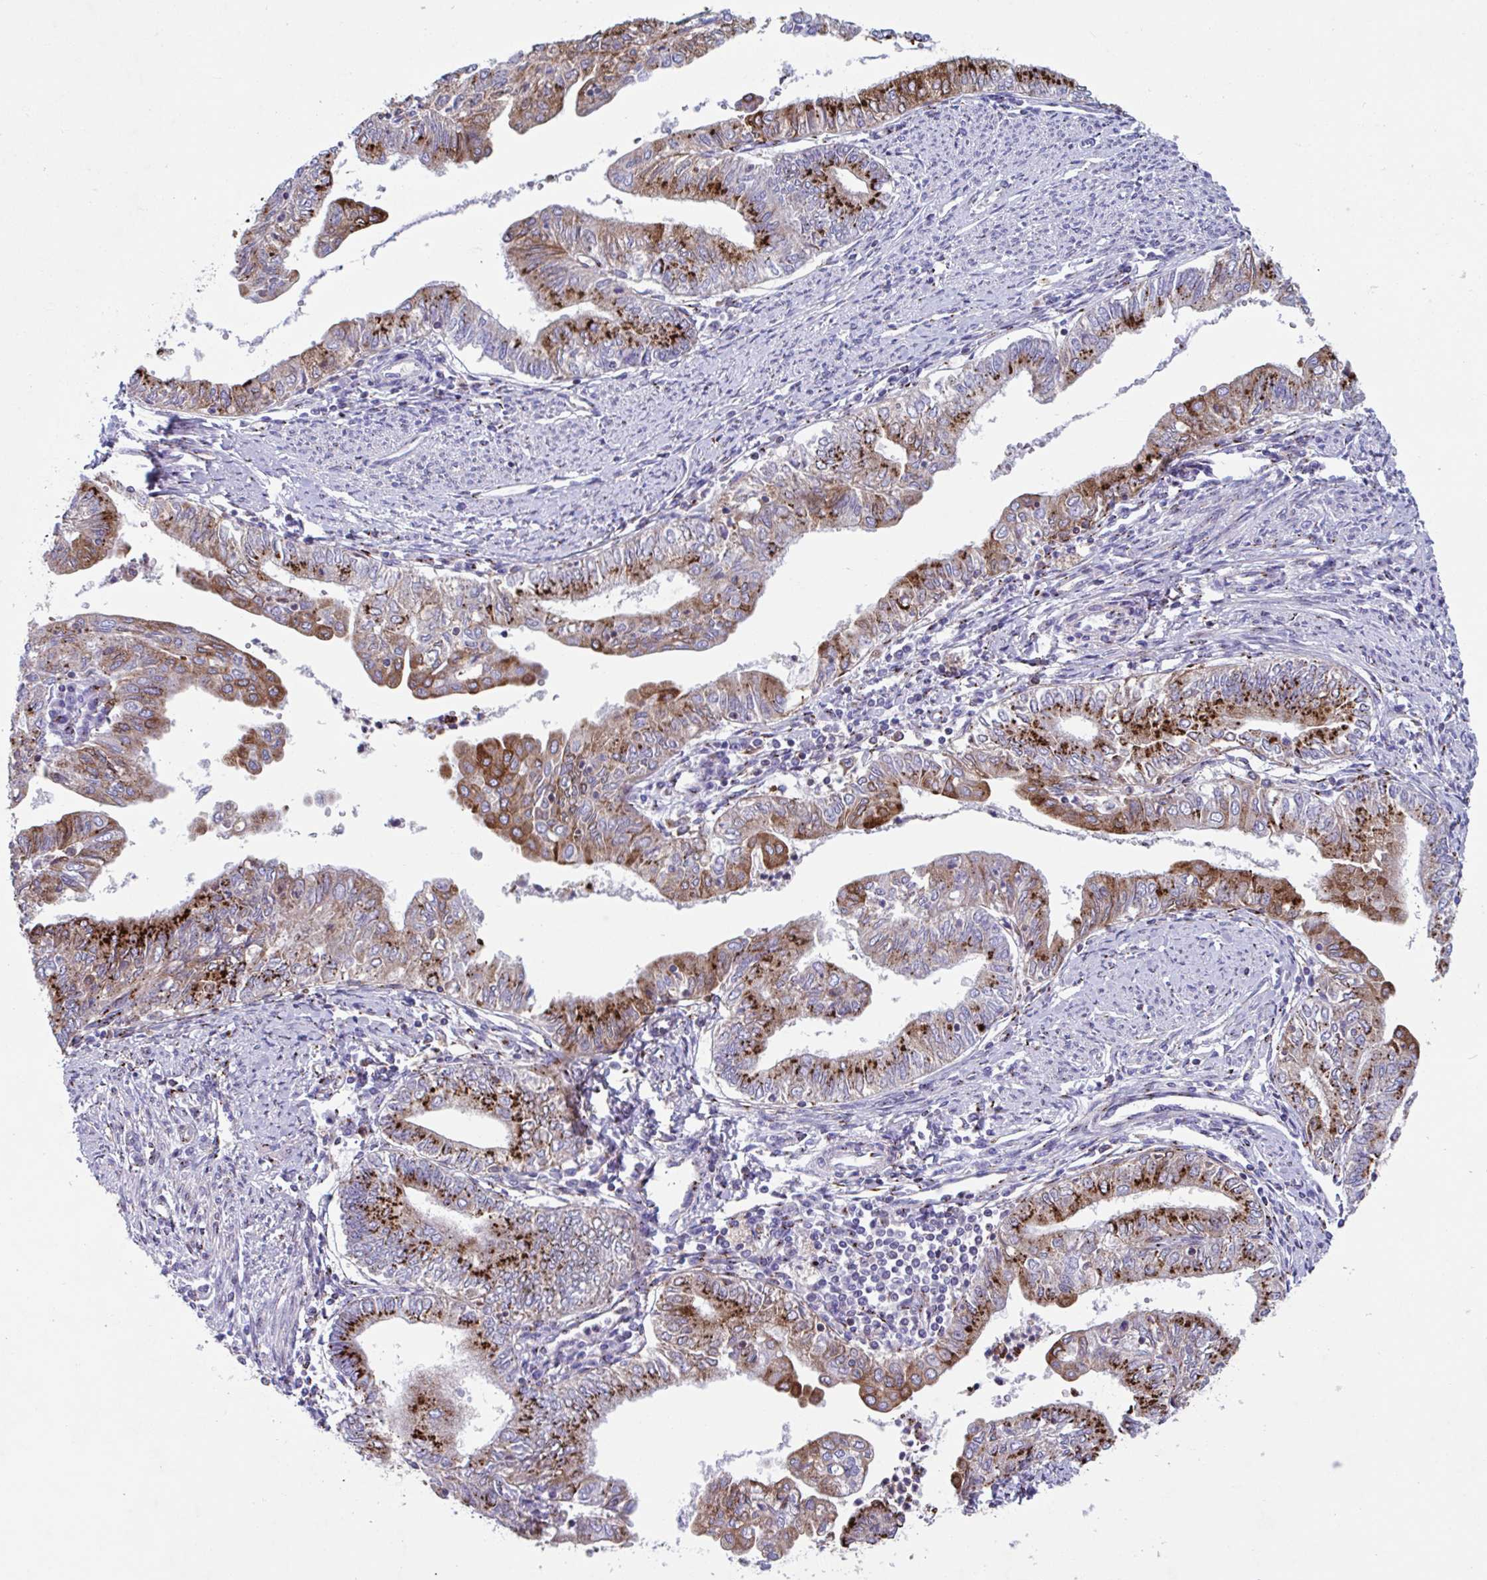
{"staining": {"intensity": "strong", "quantity": "25%-75%", "location": "cytoplasmic/membranous"}, "tissue": "endometrial cancer", "cell_type": "Tumor cells", "image_type": "cancer", "snomed": [{"axis": "morphology", "description": "Adenocarcinoma, NOS"}, {"axis": "topography", "description": "Endometrium"}], "caption": "An immunohistochemistry photomicrograph of tumor tissue is shown. Protein staining in brown highlights strong cytoplasmic/membranous positivity in endometrial adenocarcinoma within tumor cells.", "gene": "RFK", "patient": {"sex": "female", "age": 66}}